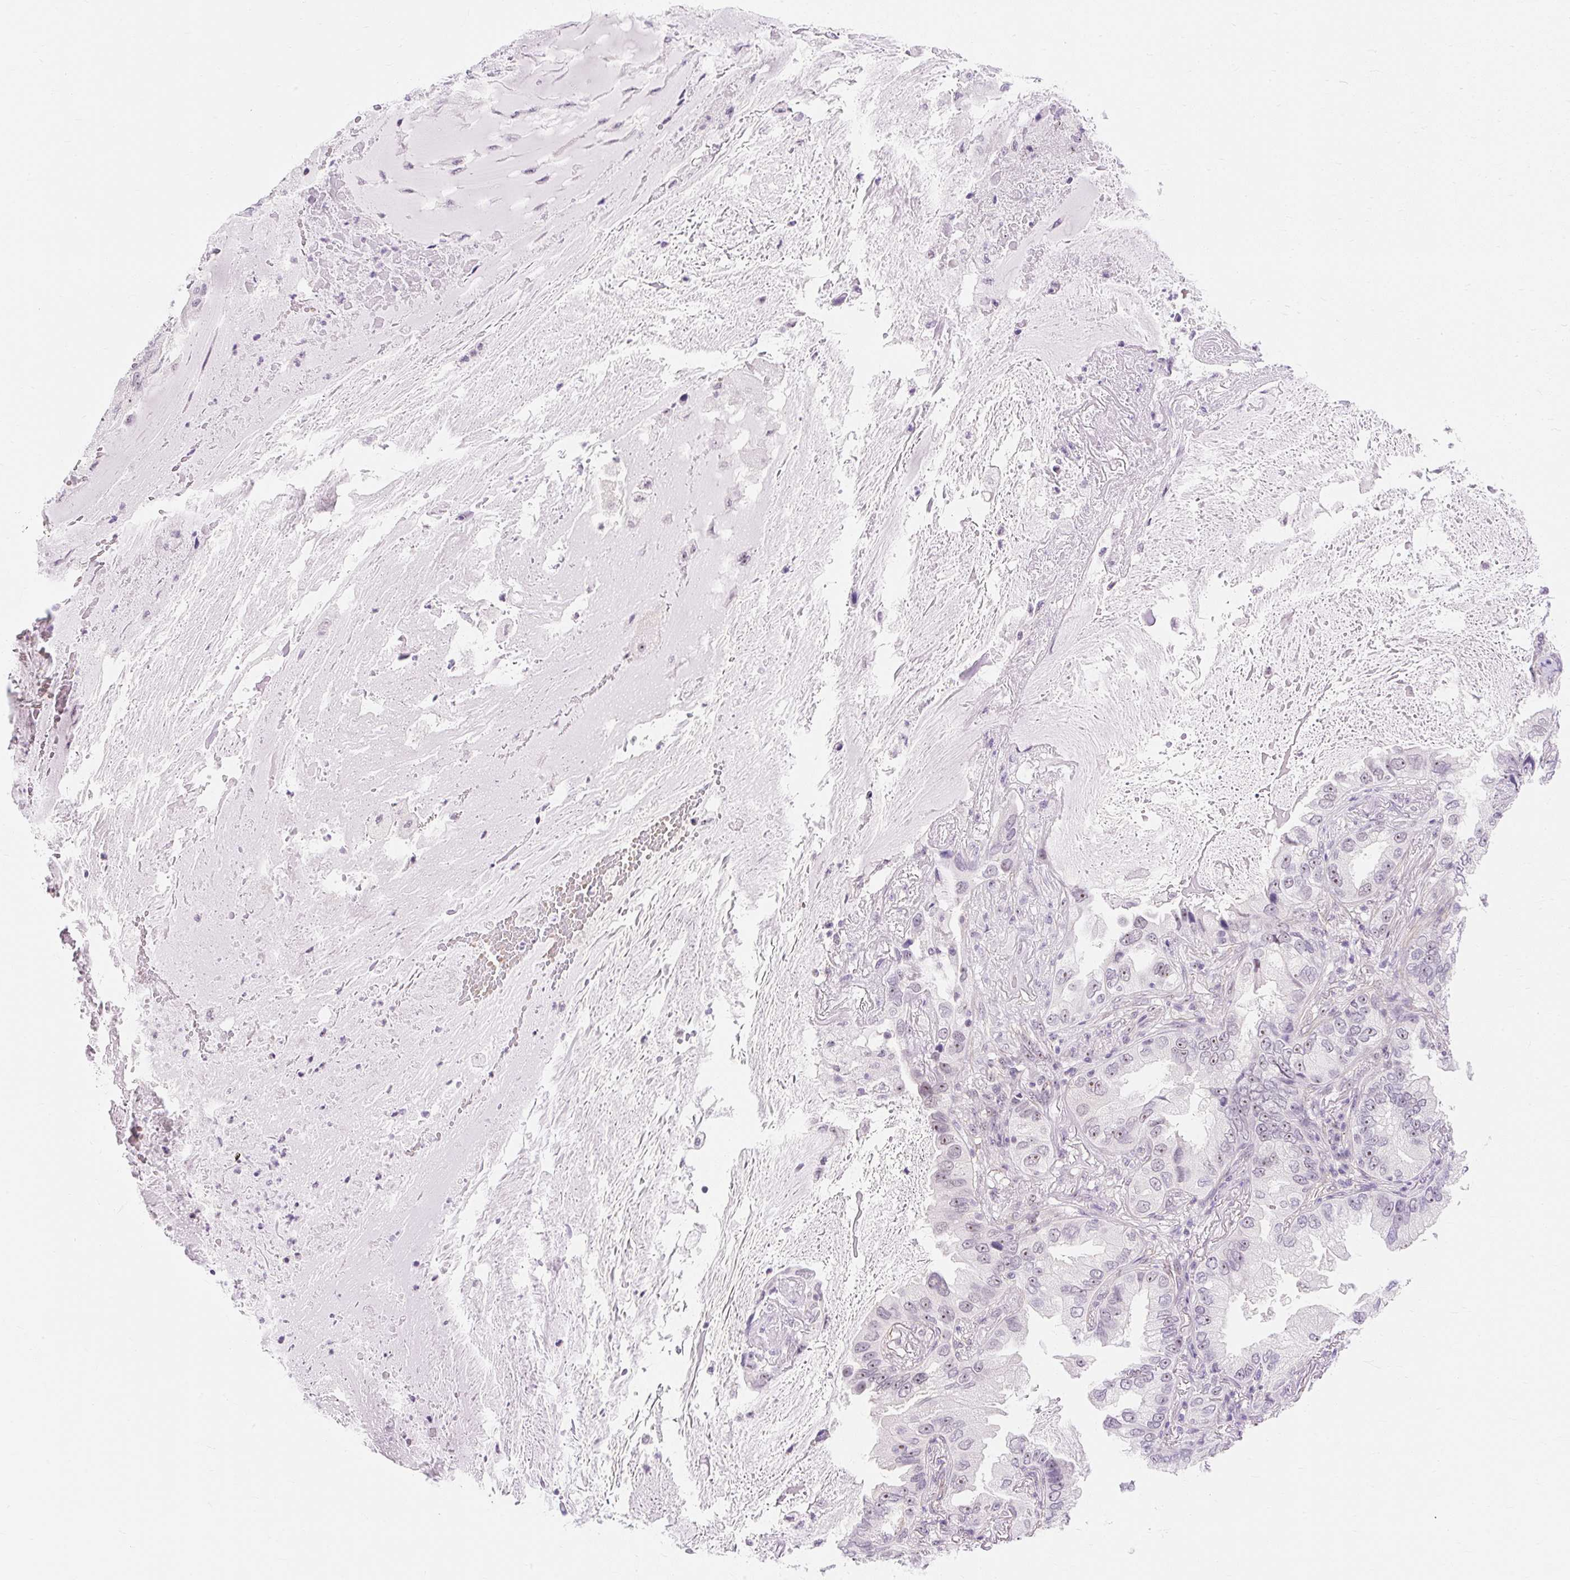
{"staining": {"intensity": "weak", "quantity": "25%-75%", "location": "nuclear"}, "tissue": "lung cancer", "cell_type": "Tumor cells", "image_type": "cancer", "snomed": [{"axis": "morphology", "description": "Adenocarcinoma, NOS"}, {"axis": "topography", "description": "Lung"}], "caption": "Brown immunohistochemical staining in human lung cancer (adenocarcinoma) exhibits weak nuclear expression in about 25%-75% of tumor cells.", "gene": "OBP2A", "patient": {"sex": "female", "age": 69}}